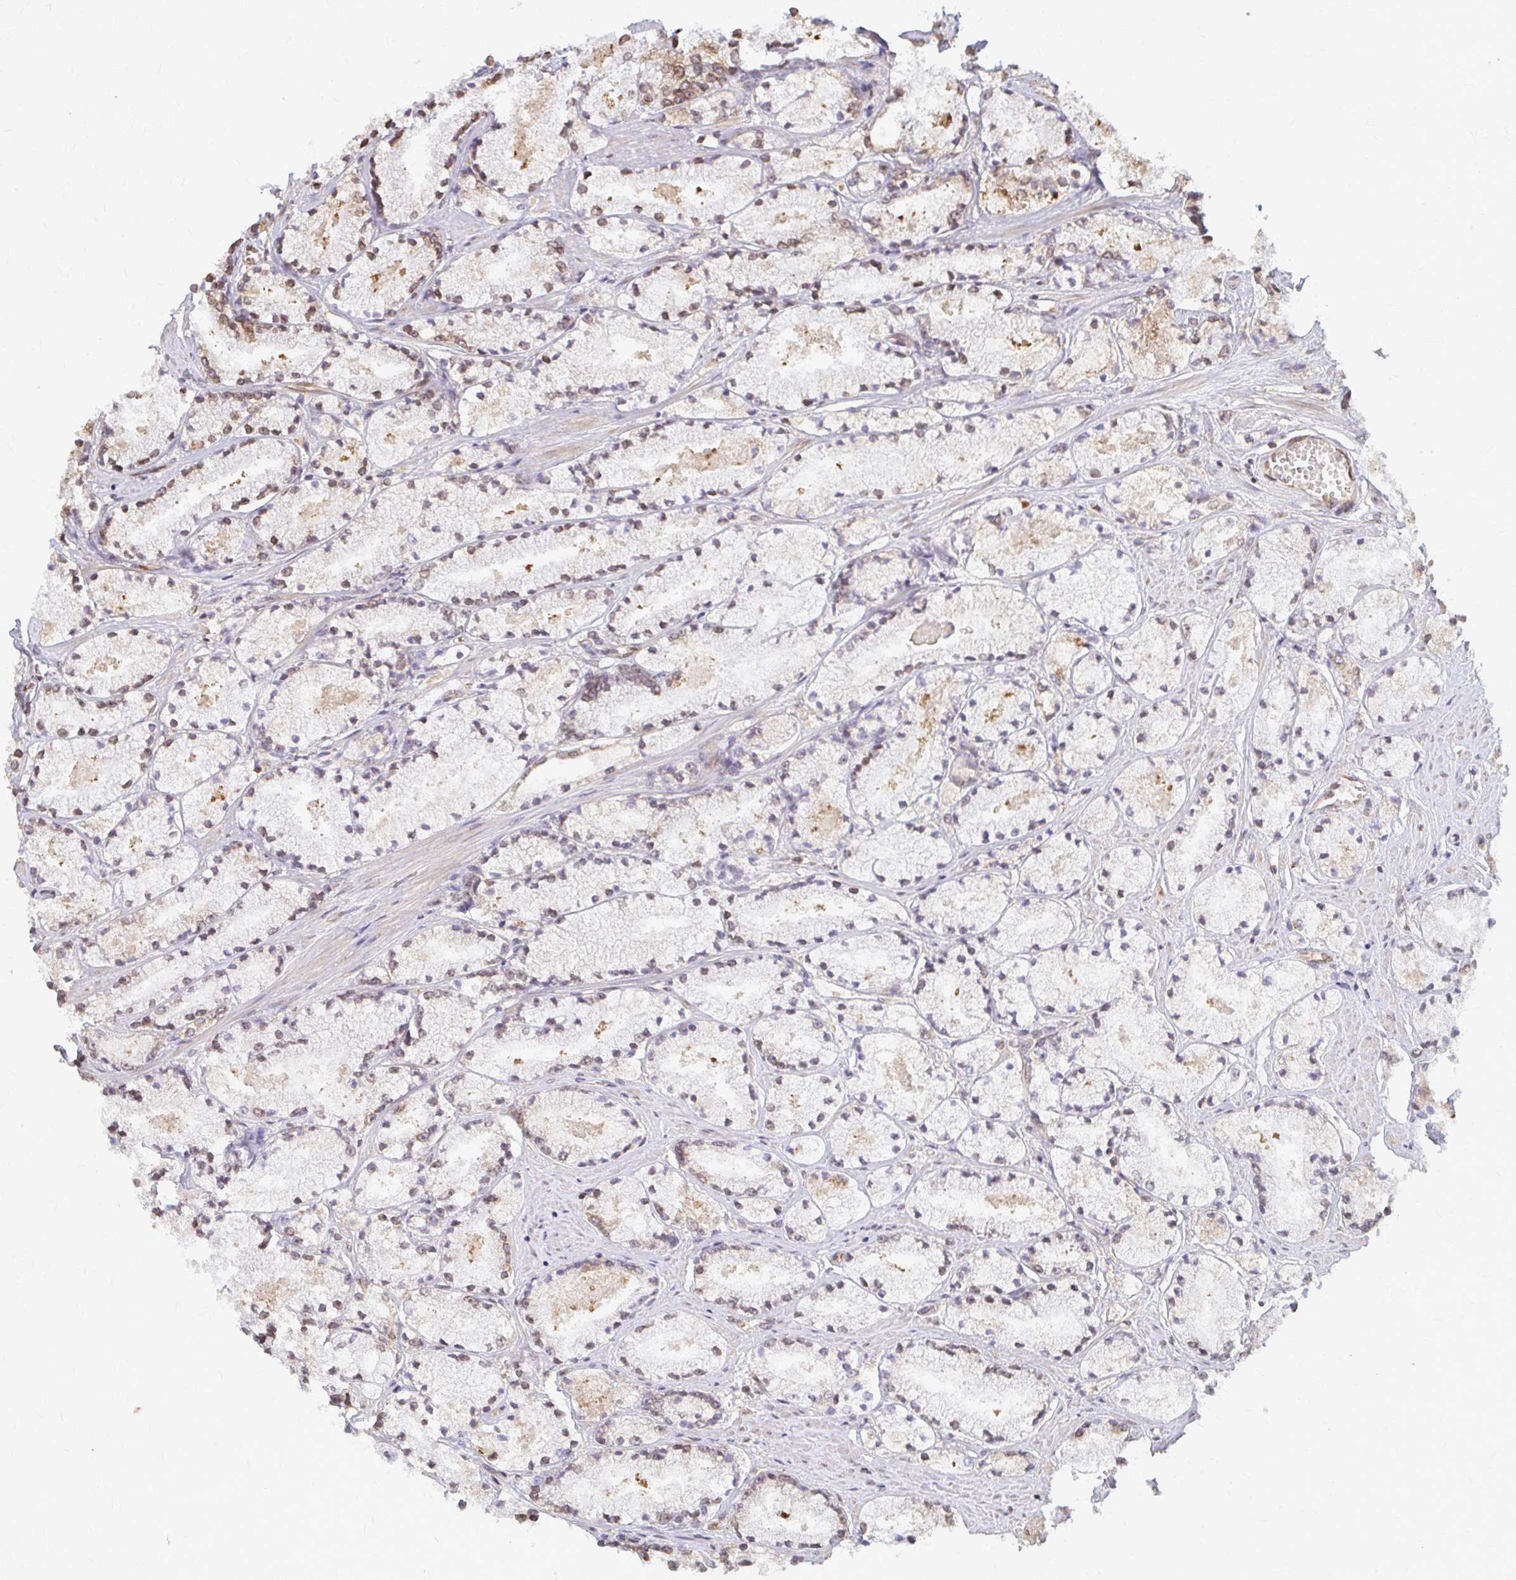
{"staining": {"intensity": "moderate", "quantity": "<25%", "location": "cytoplasmic/membranous"}, "tissue": "prostate cancer", "cell_type": "Tumor cells", "image_type": "cancer", "snomed": [{"axis": "morphology", "description": "Adenocarcinoma, High grade"}, {"axis": "topography", "description": "Prostate"}], "caption": "Protein analysis of prostate cancer (adenocarcinoma (high-grade)) tissue shows moderate cytoplasmic/membranous positivity in about <25% of tumor cells.", "gene": "ARHGAP35", "patient": {"sex": "male", "age": 63}}